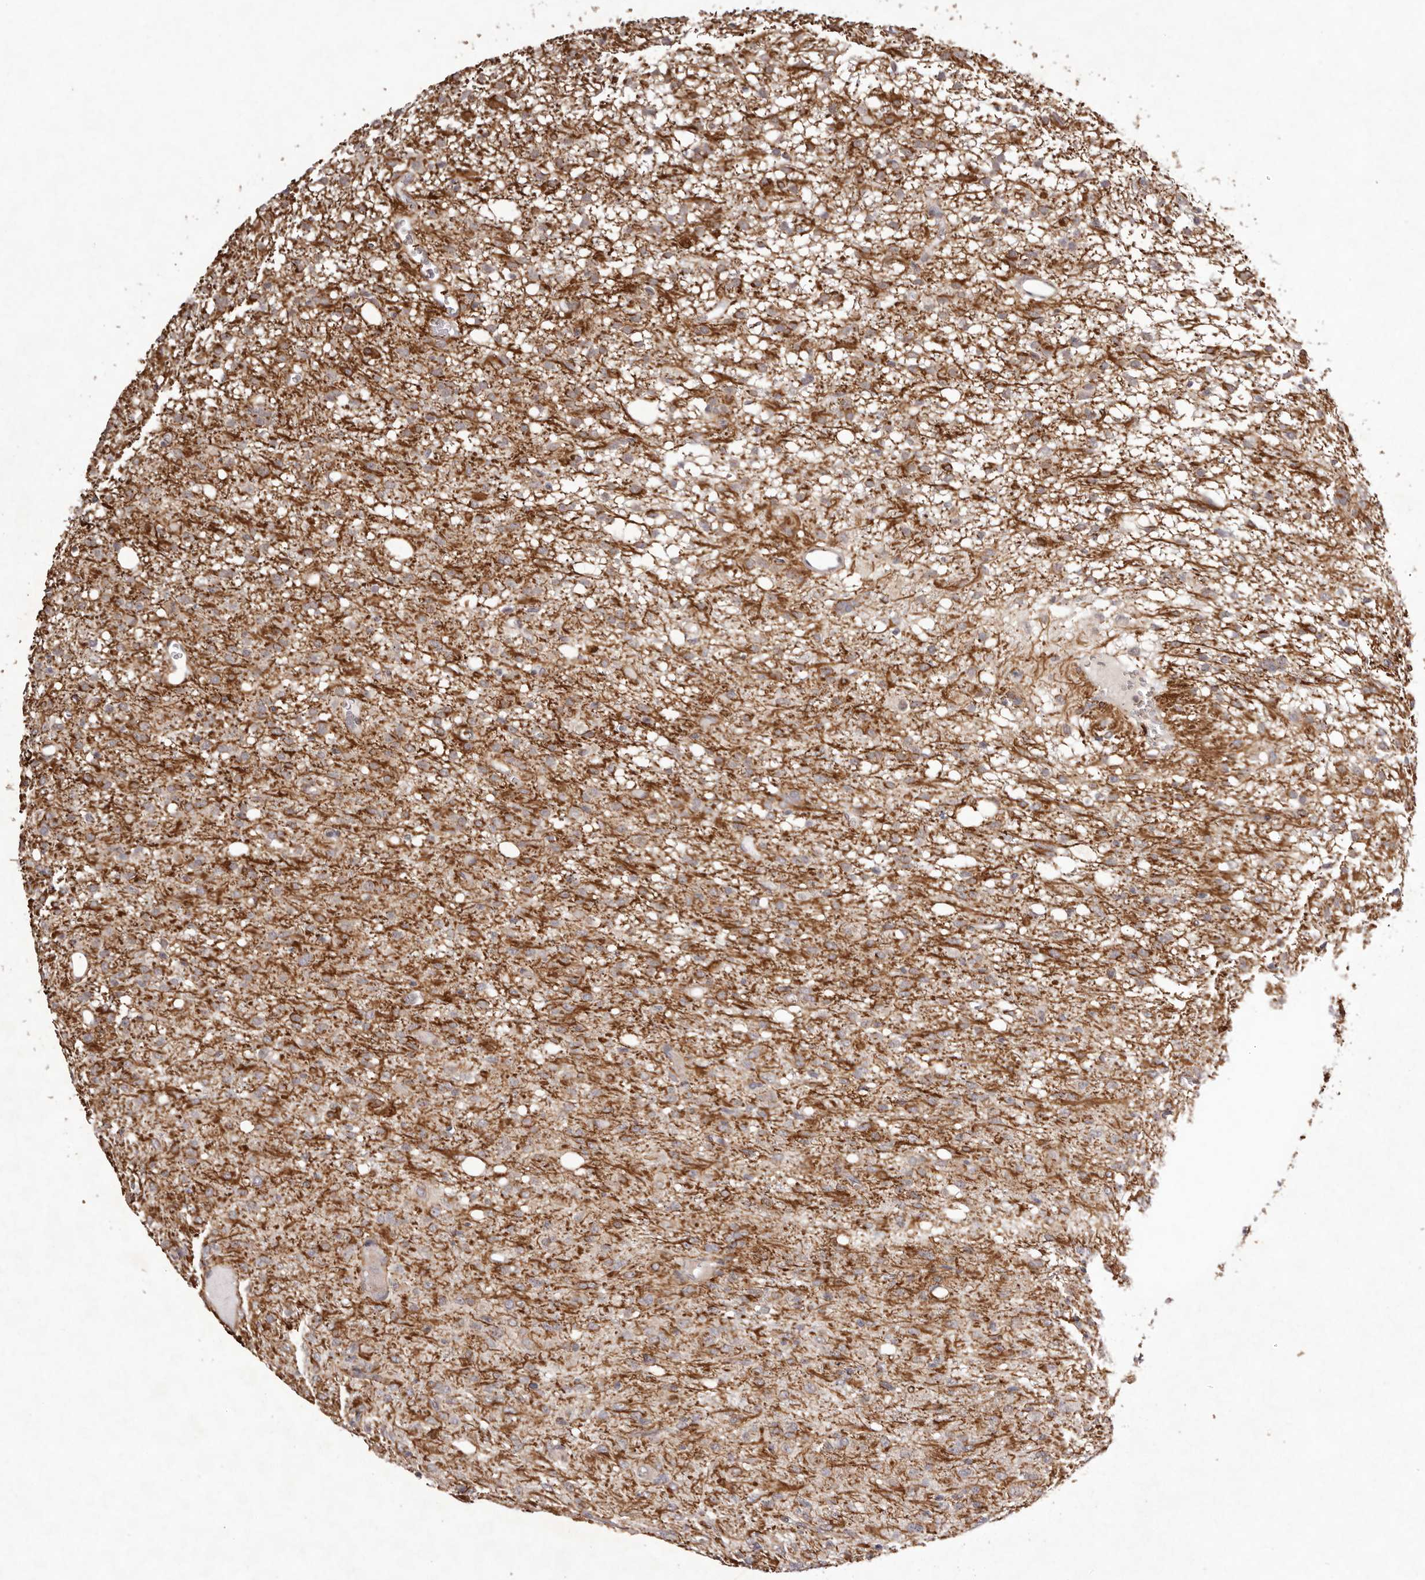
{"staining": {"intensity": "moderate", "quantity": ">75%", "location": "cytoplasmic/membranous"}, "tissue": "glioma", "cell_type": "Tumor cells", "image_type": "cancer", "snomed": [{"axis": "morphology", "description": "Glioma, malignant, High grade"}, {"axis": "topography", "description": "Brain"}], "caption": "Immunohistochemical staining of glioma shows moderate cytoplasmic/membranous protein staining in approximately >75% of tumor cells.", "gene": "BUD31", "patient": {"sex": "female", "age": 59}}